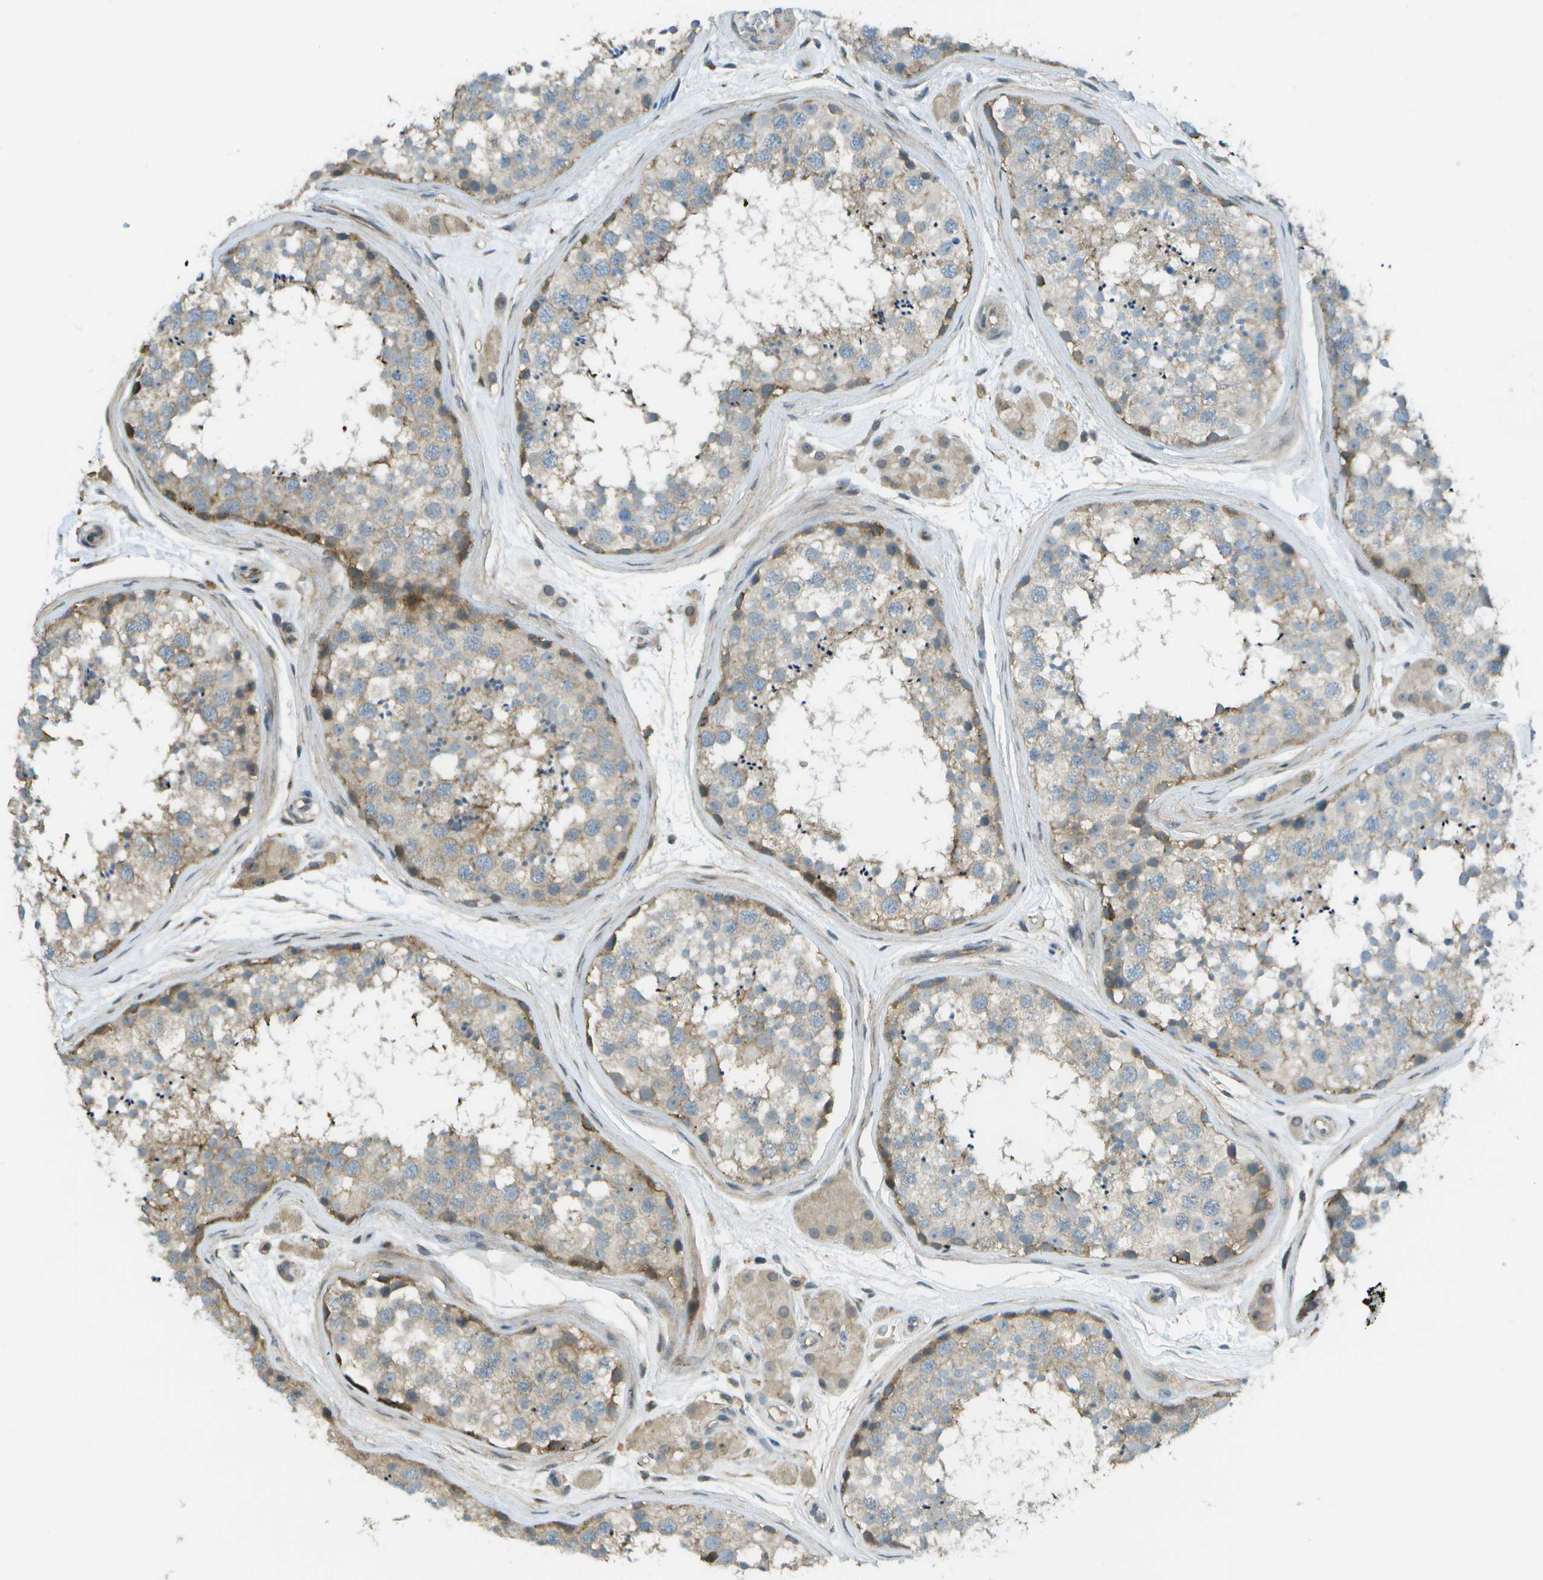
{"staining": {"intensity": "moderate", "quantity": "<25%", "location": "cytoplasmic/membranous"}, "tissue": "testis", "cell_type": "Cells in seminiferous ducts", "image_type": "normal", "snomed": [{"axis": "morphology", "description": "Normal tissue, NOS"}, {"axis": "topography", "description": "Testis"}], "caption": "Brown immunohistochemical staining in unremarkable testis displays moderate cytoplasmic/membranous expression in about <25% of cells in seminiferous ducts.", "gene": "LRRC66", "patient": {"sex": "male", "age": 56}}